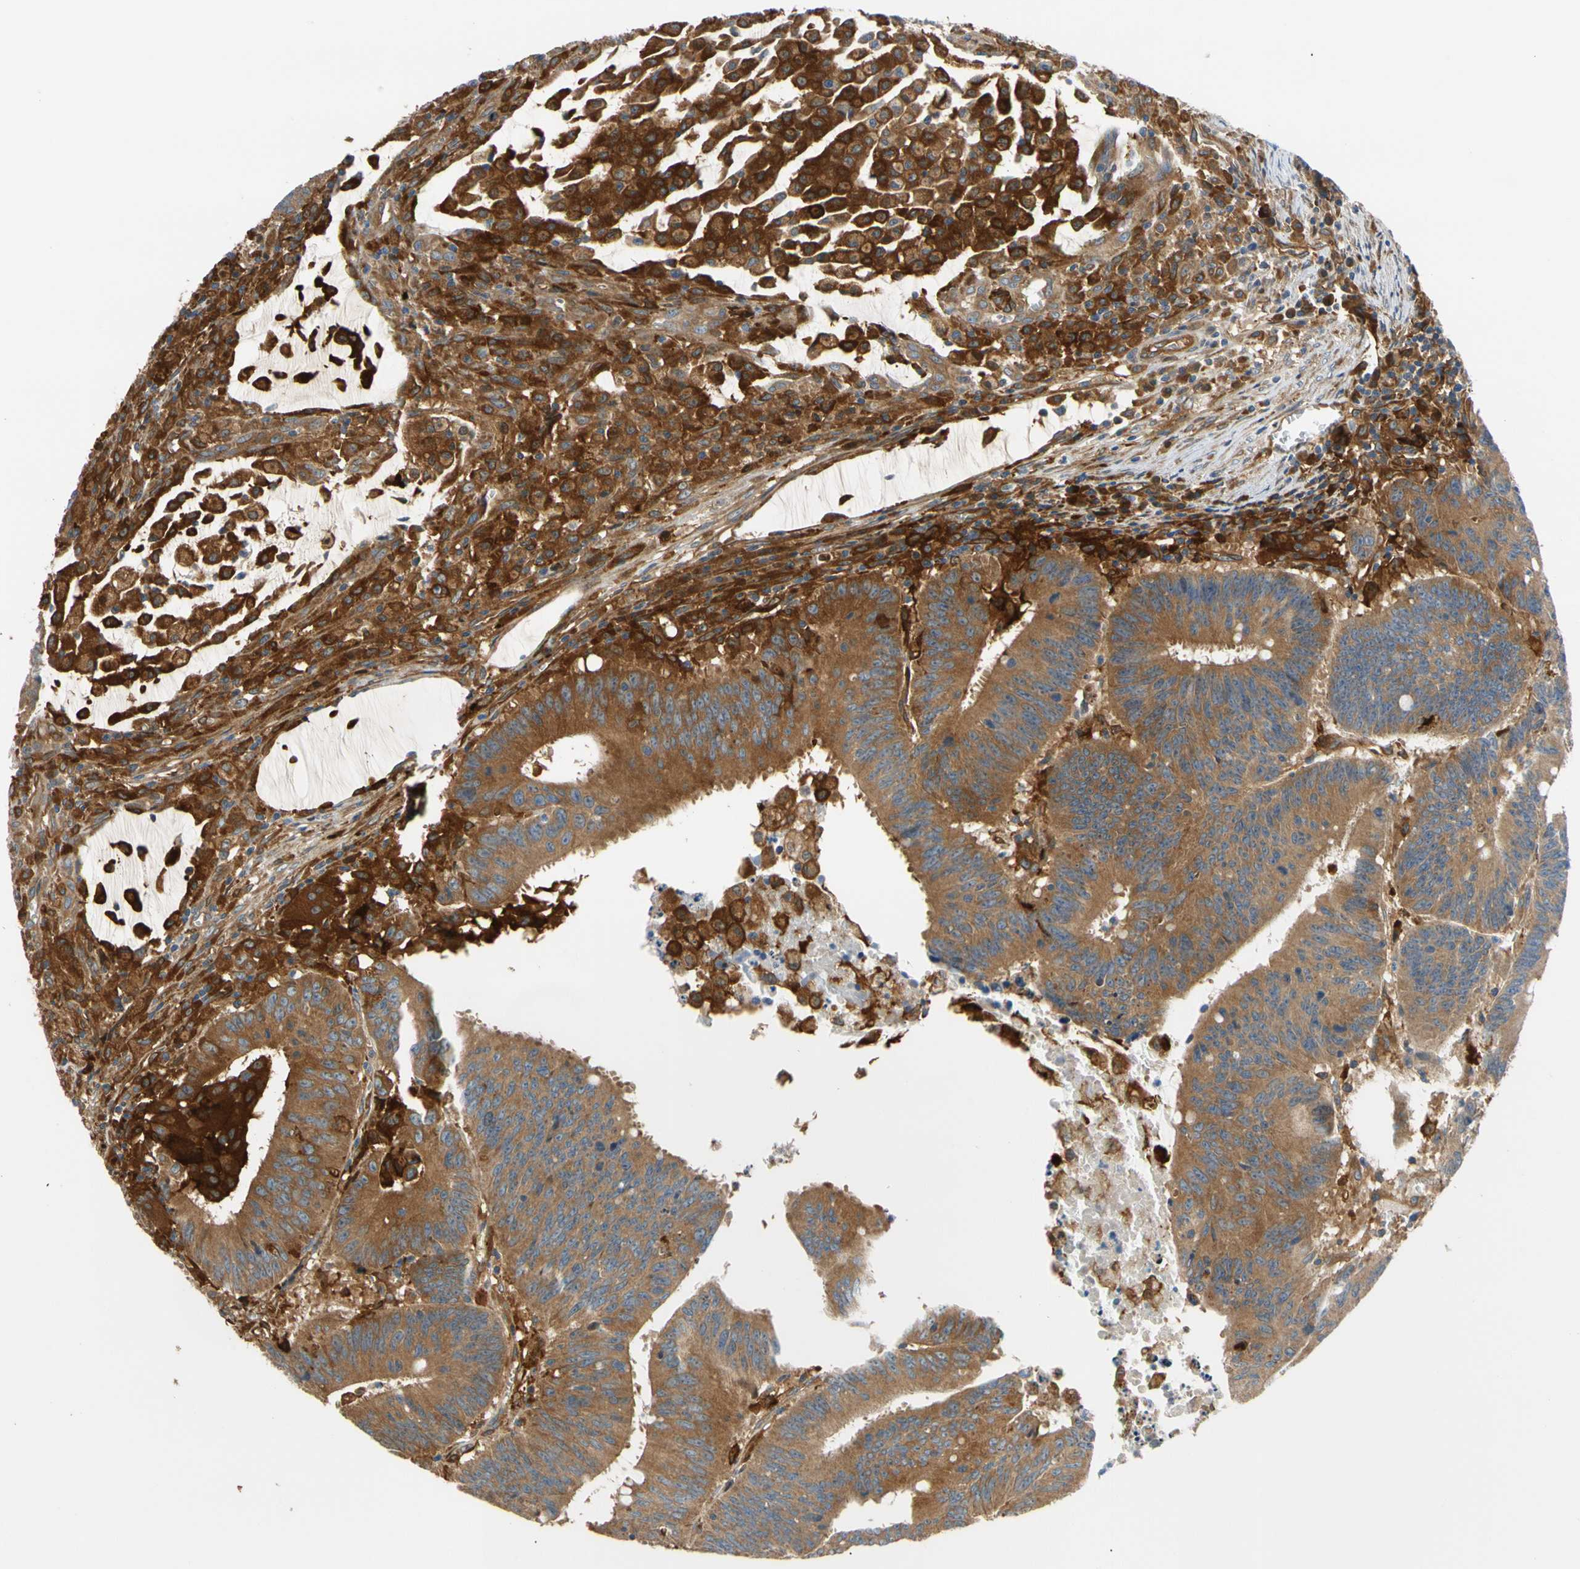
{"staining": {"intensity": "moderate", "quantity": ">75%", "location": "cytoplasmic/membranous"}, "tissue": "colorectal cancer", "cell_type": "Tumor cells", "image_type": "cancer", "snomed": [{"axis": "morphology", "description": "Adenocarcinoma, NOS"}, {"axis": "topography", "description": "Colon"}], "caption": "Immunohistochemistry histopathology image of neoplastic tissue: colorectal adenocarcinoma stained using immunohistochemistry (IHC) shows medium levels of moderate protein expression localized specifically in the cytoplasmic/membranous of tumor cells, appearing as a cytoplasmic/membranous brown color.", "gene": "PARP14", "patient": {"sex": "male", "age": 45}}